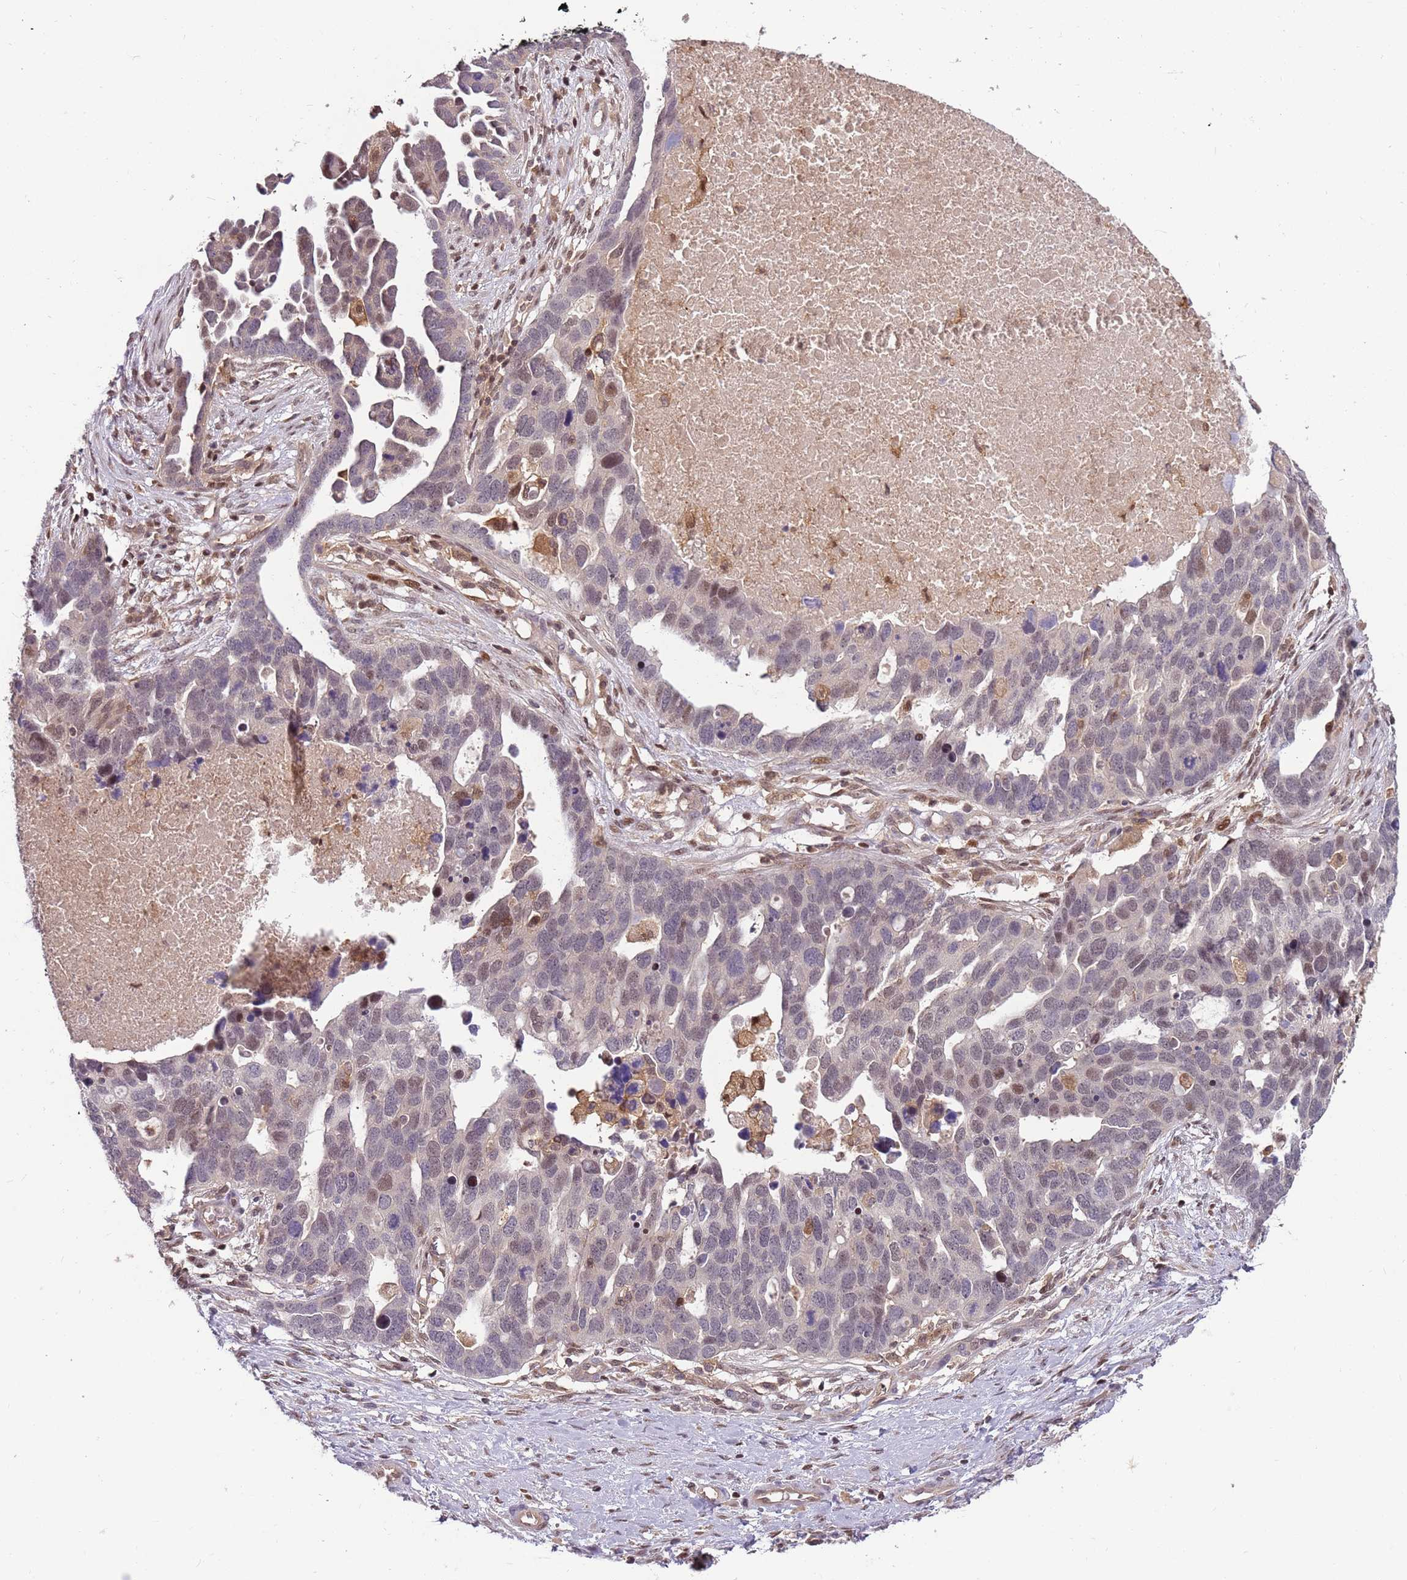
{"staining": {"intensity": "weak", "quantity": "25%-75%", "location": "nuclear"}, "tissue": "ovarian cancer", "cell_type": "Tumor cells", "image_type": "cancer", "snomed": [{"axis": "morphology", "description": "Cystadenocarcinoma, serous, NOS"}, {"axis": "topography", "description": "Ovary"}], "caption": "A histopathology image showing weak nuclear positivity in about 25%-75% of tumor cells in ovarian cancer (serous cystadenocarcinoma), as visualized by brown immunohistochemical staining.", "gene": "GSTO2", "patient": {"sex": "female", "age": 54}}